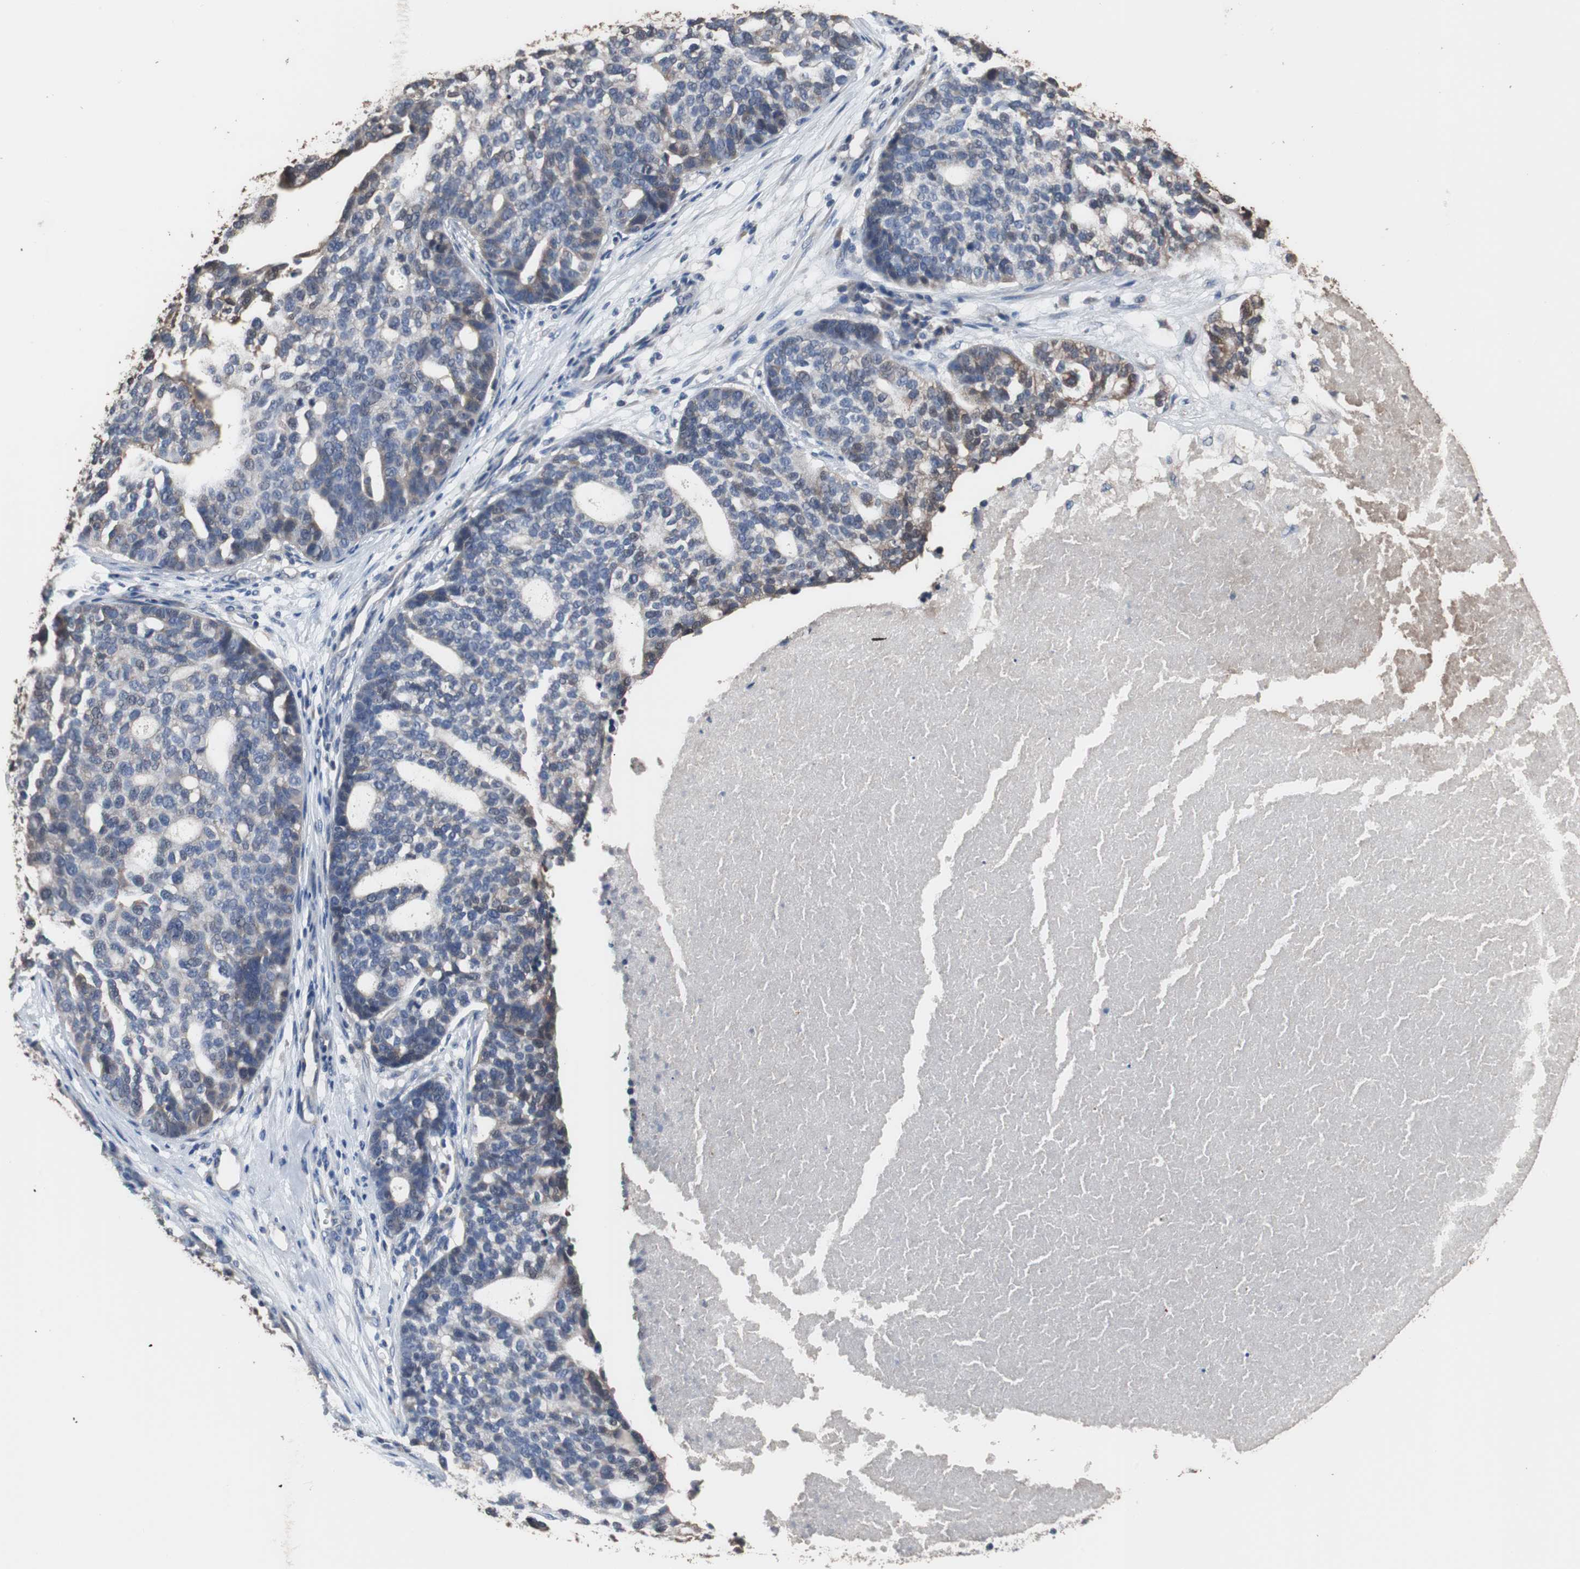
{"staining": {"intensity": "weak", "quantity": "<25%", "location": "cytoplasmic/membranous"}, "tissue": "ovarian cancer", "cell_type": "Tumor cells", "image_type": "cancer", "snomed": [{"axis": "morphology", "description": "Cystadenocarcinoma, serous, NOS"}, {"axis": "topography", "description": "Ovary"}], "caption": "Immunohistochemistry (IHC) of human ovarian cancer exhibits no positivity in tumor cells. Brightfield microscopy of IHC stained with DAB (3,3'-diaminobenzidine) (brown) and hematoxylin (blue), captured at high magnification.", "gene": "SCIMP", "patient": {"sex": "female", "age": 59}}